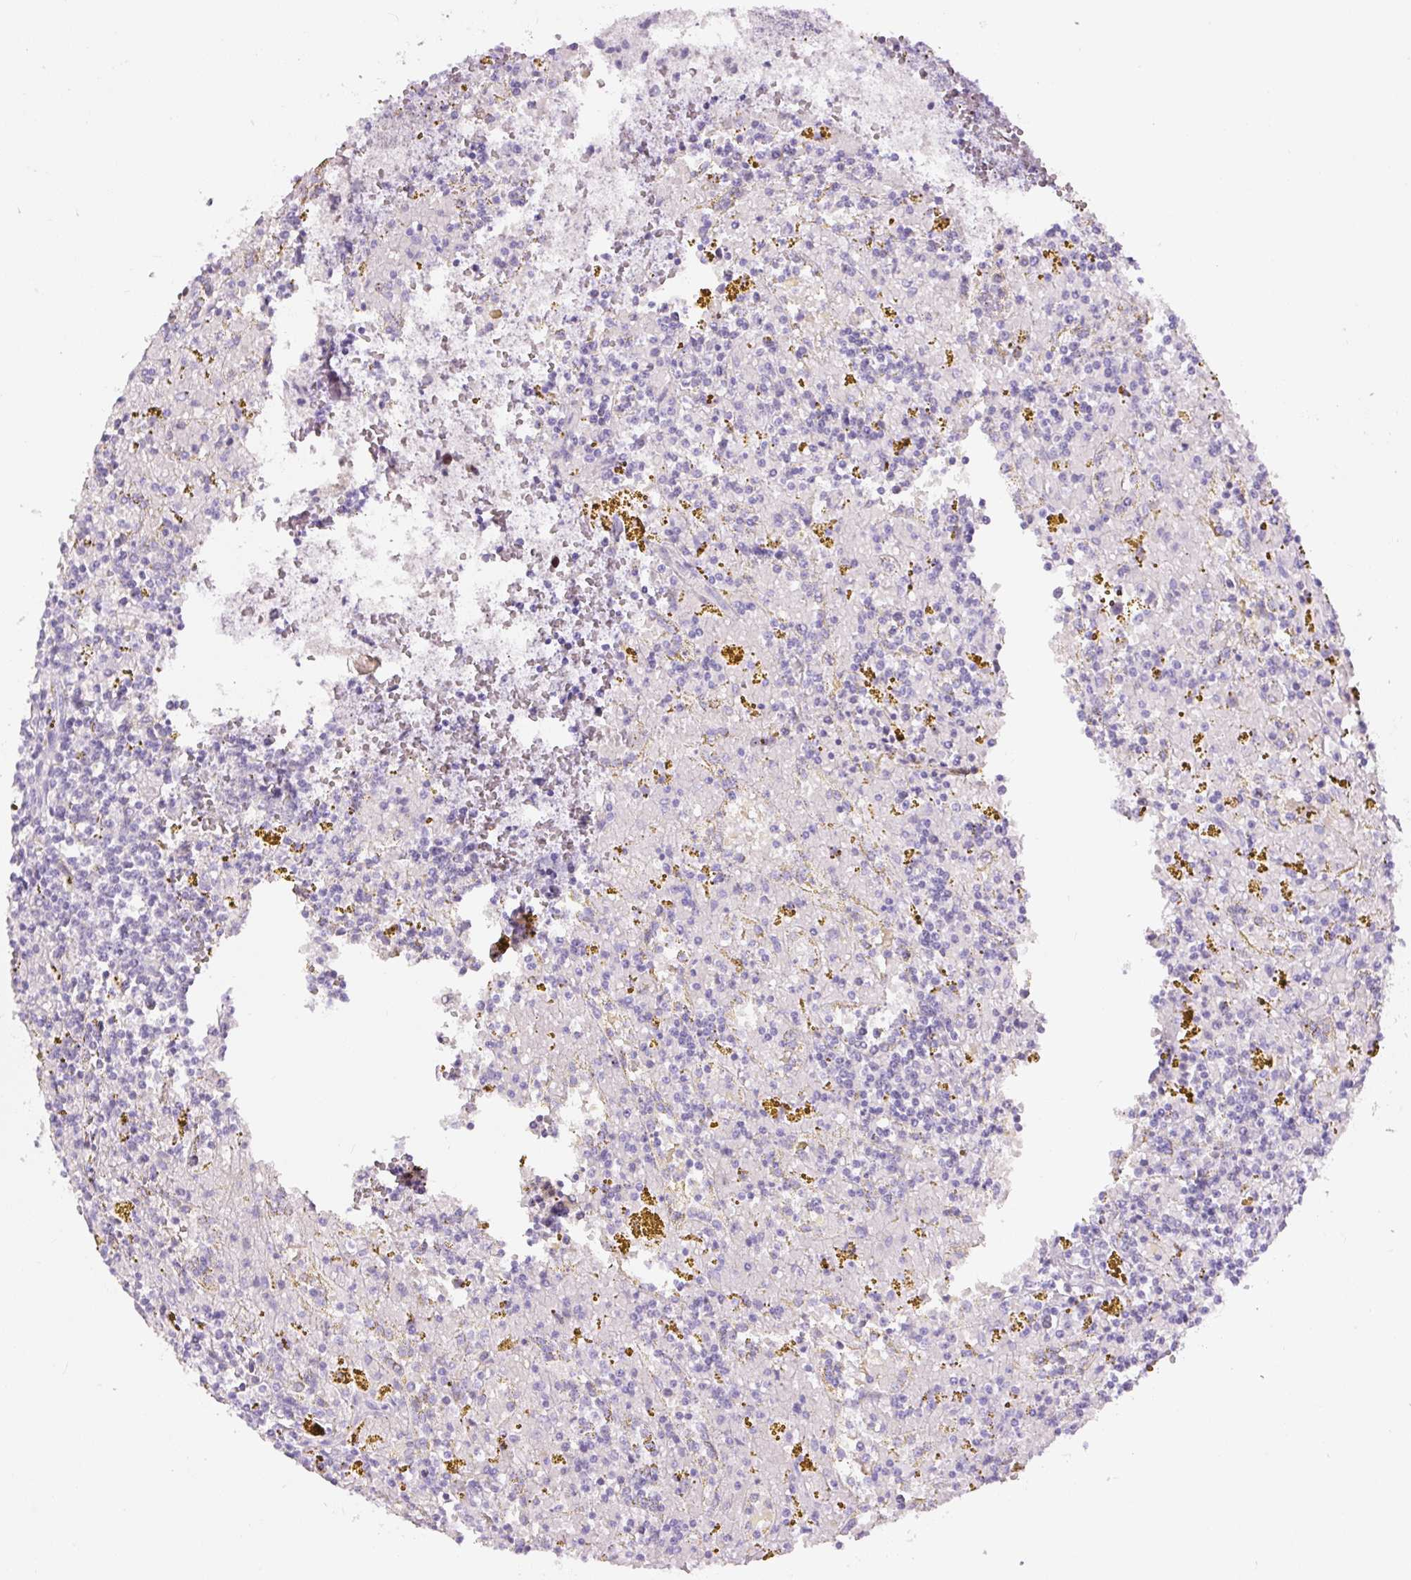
{"staining": {"intensity": "negative", "quantity": "none", "location": "none"}, "tissue": "lymphoma", "cell_type": "Tumor cells", "image_type": "cancer", "snomed": [{"axis": "morphology", "description": "Malignant lymphoma, non-Hodgkin's type, Low grade"}, {"axis": "topography", "description": "Spleen"}, {"axis": "topography", "description": "Lymph node"}], "caption": "A photomicrograph of human low-grade malignant lymphoma, non-Hodgkin's type is negative for staining in tumor cells.", "gene": "SIX1", "patient": {"sex": "female", "age": 66}}